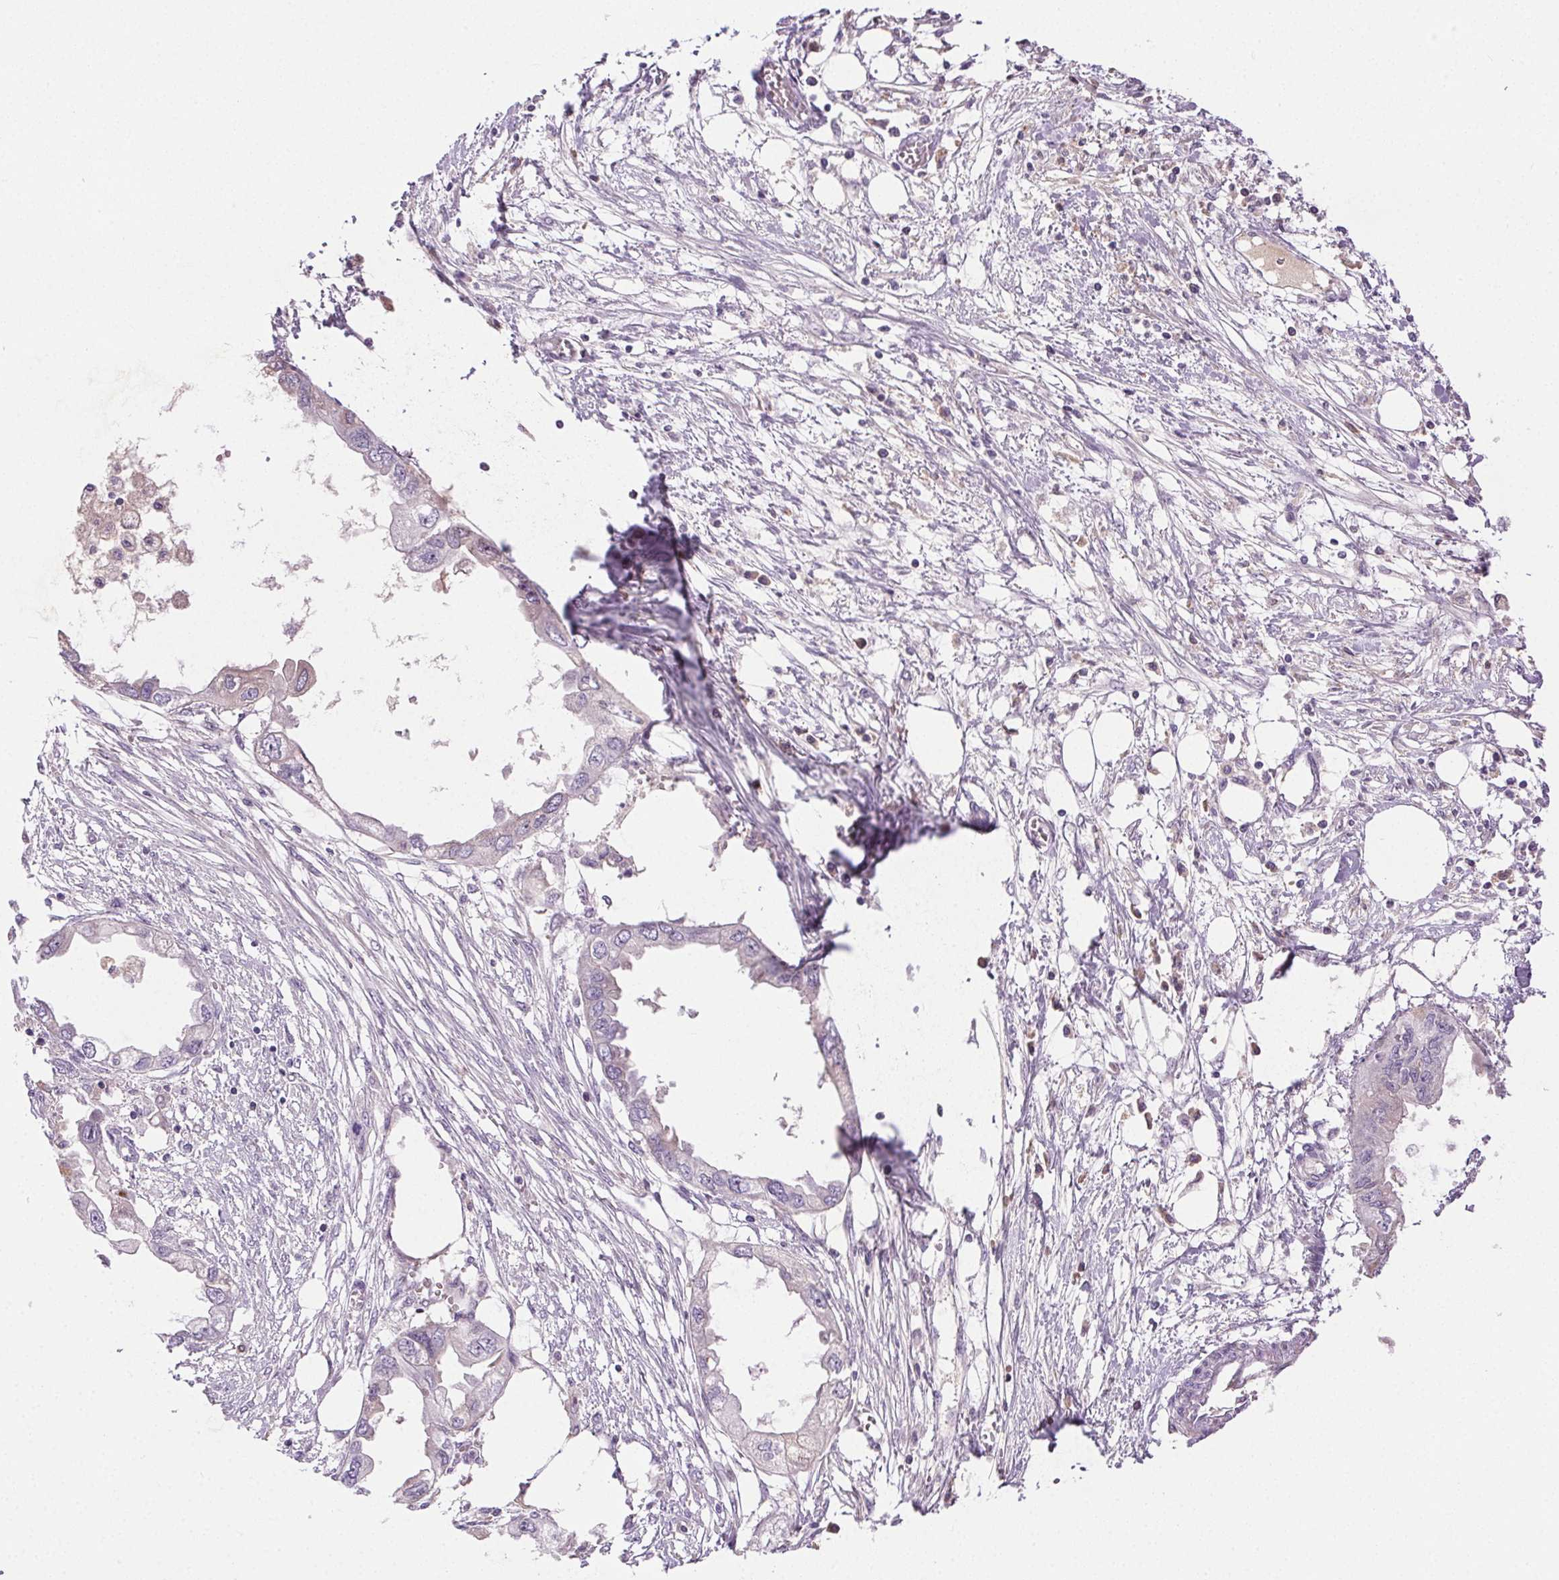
{"staining": {"intensity": "negative", "quantity": "none", "location": "none"}, "tissue": "endometrial cancer", "cell_type": "Tumor cells", "image_type": "cancer", "snomed": [{"axis": "morphology", "description": "Adenocarcinoma, NOS"}, {"axis": "morphology", "description": "Adenocarcinoma, metastatic, NOS"}, {"axis": "topography", "description": "Adipose tissue"}, {"axis": "topography", "description": "Endometrium"}], "caption": "An IHC histopathology image of adenocarcinoma (endometrial) is shown. There is no staining in tumor cells of adenocarcinoma (endometrial). Nuclei are stained in blue.", "gene": "BPIFB2", "patient": {"sex": "female", "age": 67}}